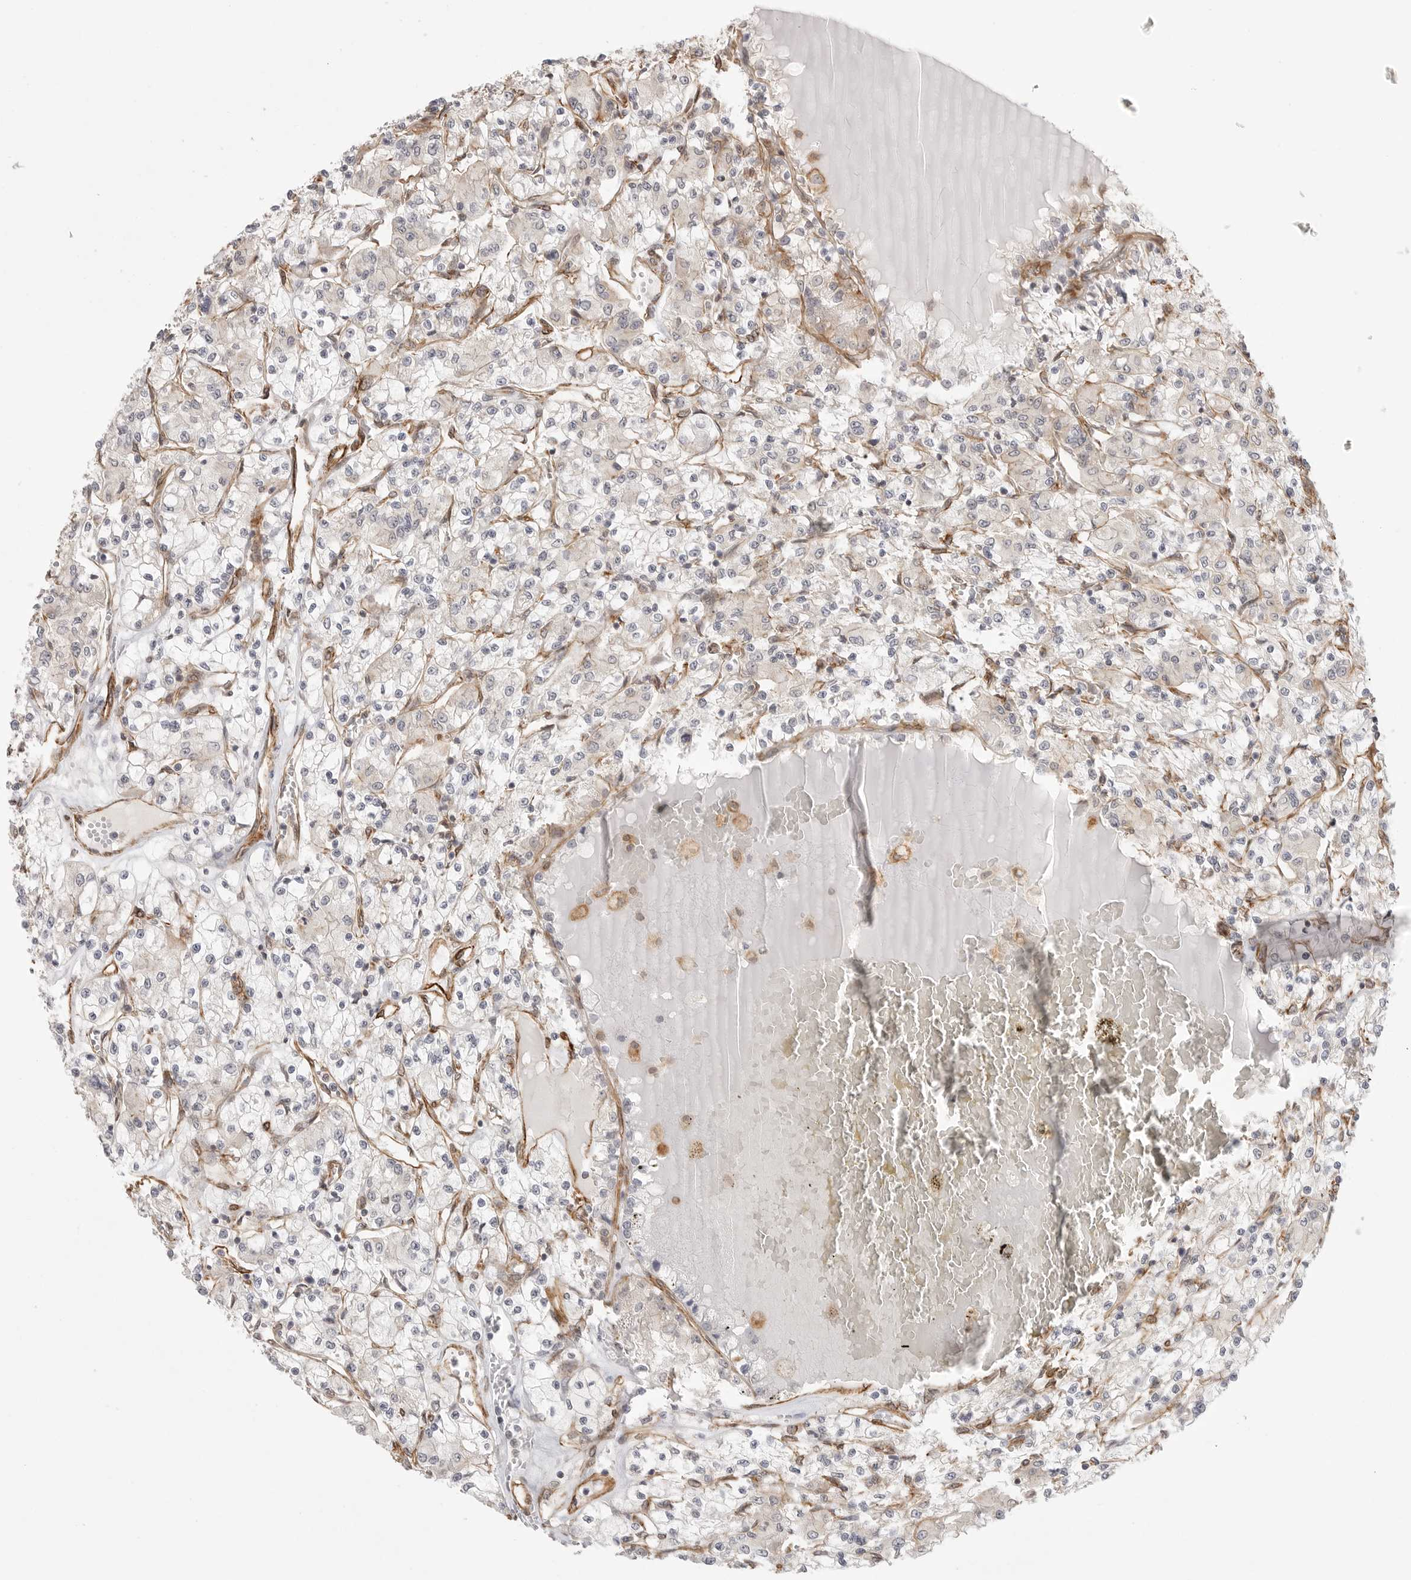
{"staining": {"intensity": "negative", "quantity": "none", "location": "none"}, "tissue": "renal cancer", "cell_type": "Tumor cells", "image_type": "cancer", "snomed": [{"axis": "morphology", "description": "Adenocarcinoma, NOS"}, {"axis": "topography", "description": "Kidney"}], "caption": "An immunohistochemistry (IHC) photomicrograph of renal adenocarcinoma is shown. There is no staining in tumor cells of renal adenocarcinoma. (Stains: DAB immunohistochemistry with hematoxylin counter stain, Microscopy: brightfield microscopy at high magnification).", "gene": "ATOH7", "patient": {"sex": "female", "age": 59}}